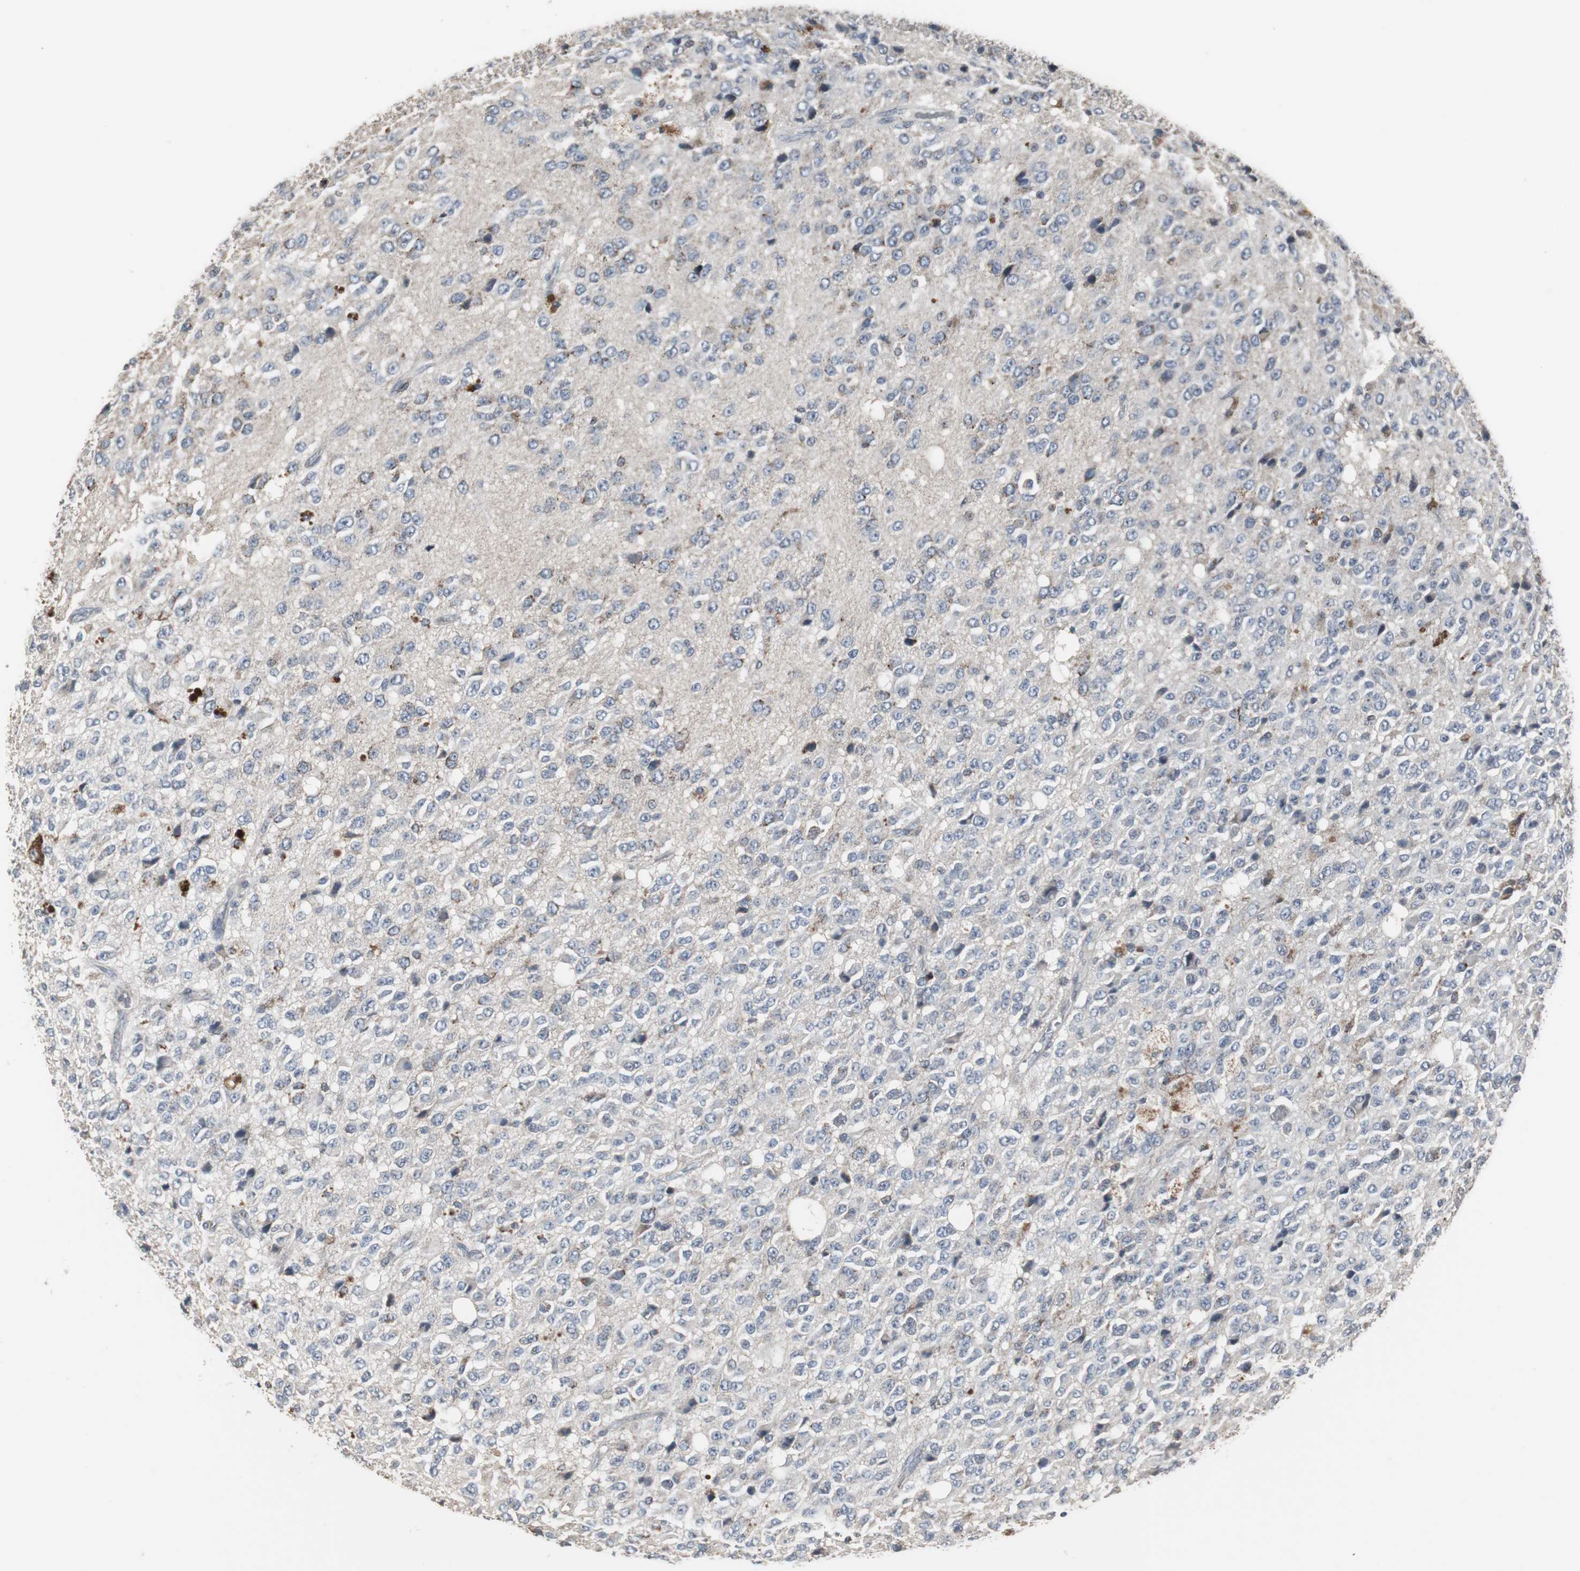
{"staining": {"intensity": "moderate", "quantity": "<25%", "location": "cytoplasmic/membranous"}, "tissue": "glioma", "cell_type": "Tumor cells", "image_type": "cancer", "snomed": [{"axis": "morphology", "description": "Glioma, malignant, High grade"}, {"axis": "topography", "description": "pancreas cauda"}], "caption": "A brown stain highlights moderate cytoplasmic/membranous expression of a protein in high-grade glioma (malignant) tumor cells.", "gene": "ACAA1", "patient": {"sex": "male", "age": 60}}